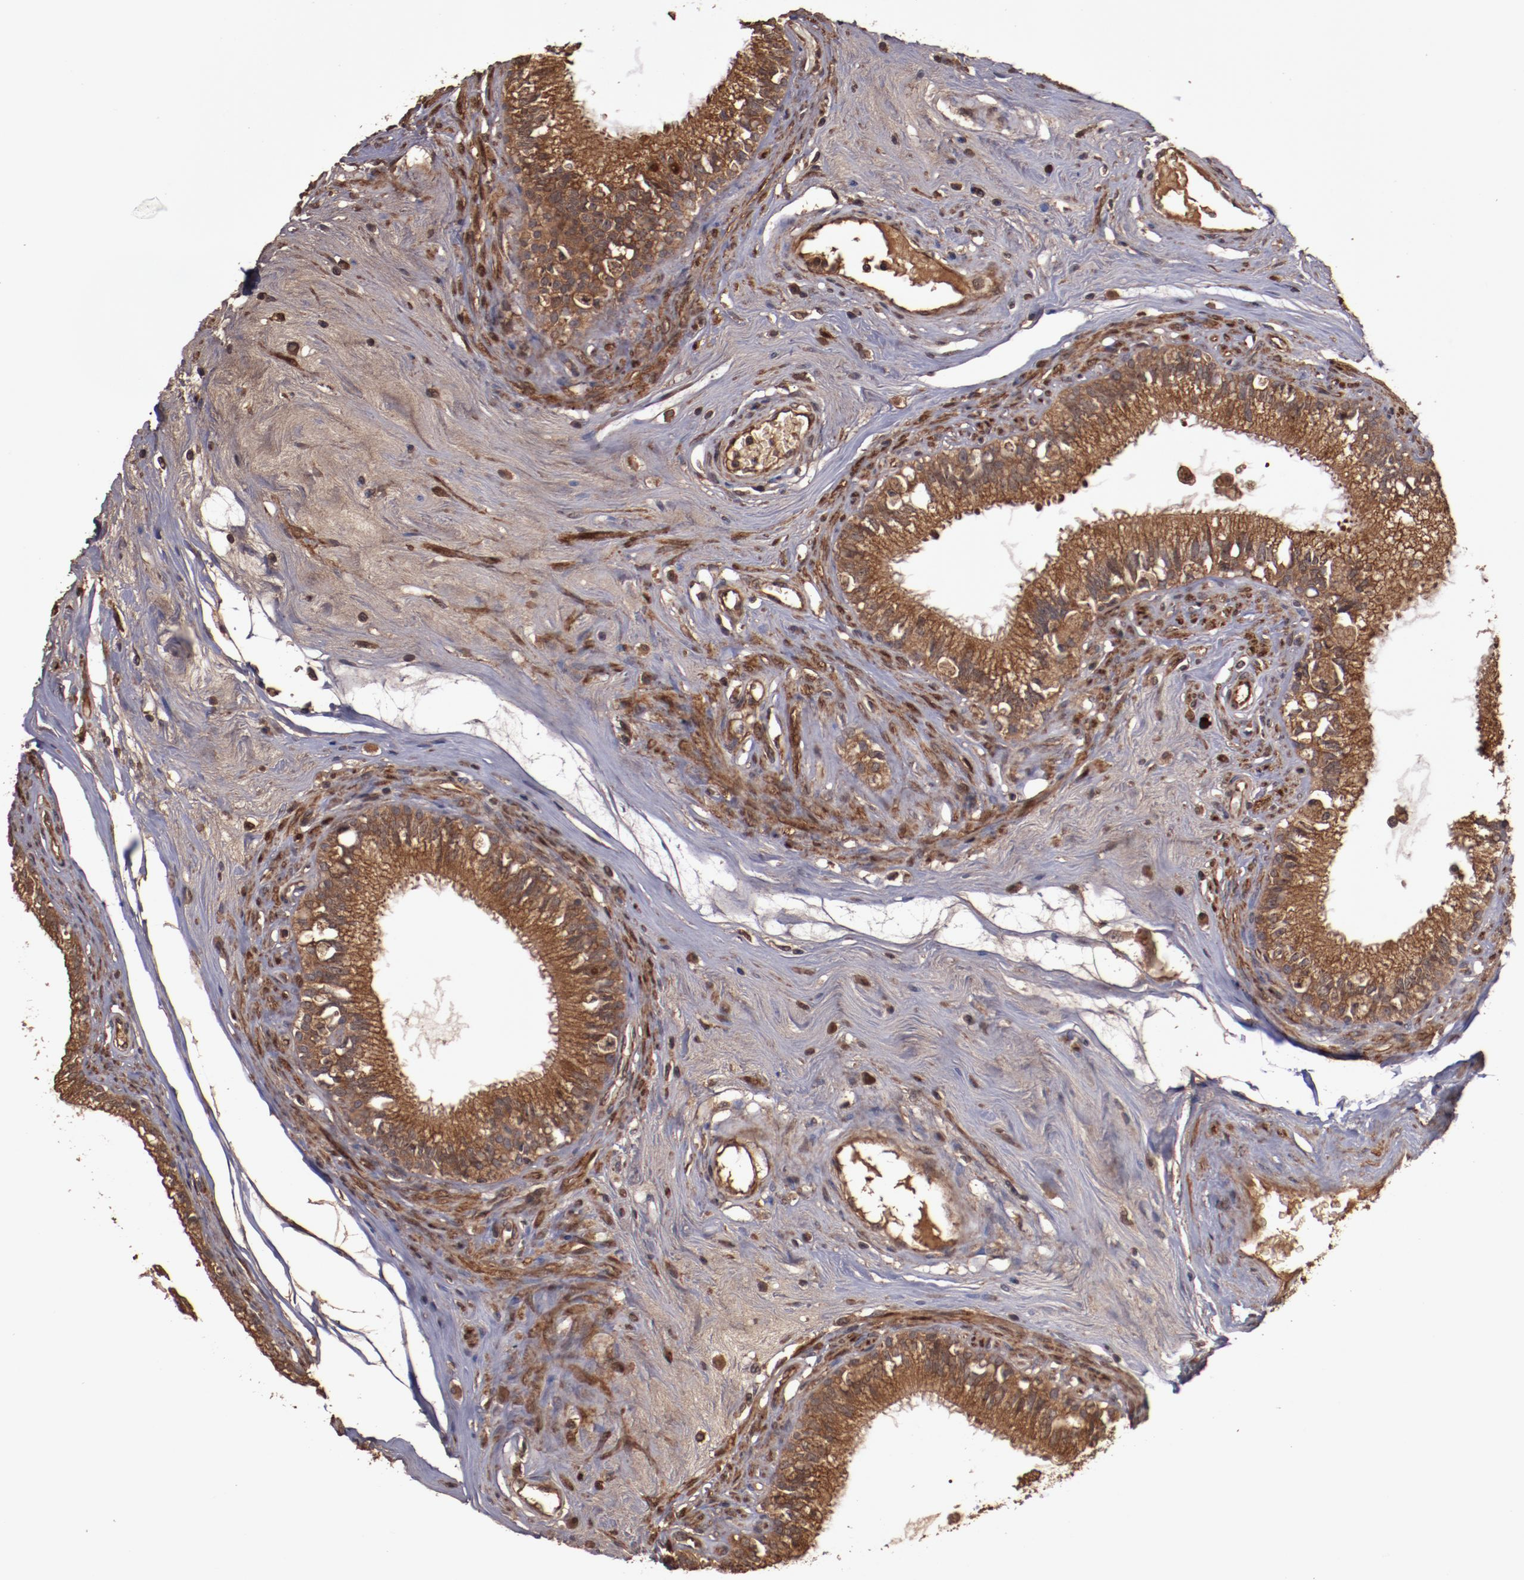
{"staining": {"intensity": "strong", "quantity": ">75%", "location": "cytoplasmic/membranous"}, "tissue": "epididymis", "cell_type": "Glandular cells", "image_type": "normal", "snomed": [{"axis": "morphology", "description": "Normal tissue, NOS"}, {"axis": "morphology", "description": "Inflammation, NOS"}, {"axis": "topography", "description": "Epididymis"}], "caption": "This is a micrograph of immunohistochemistry (IHC) staining of unremarkable epididymis, which shows strong expression in the cytoplasmic/membranous of glandular cells.", "gene": "TXNDC16", "patient": {"sex": "male", "age": 84}}